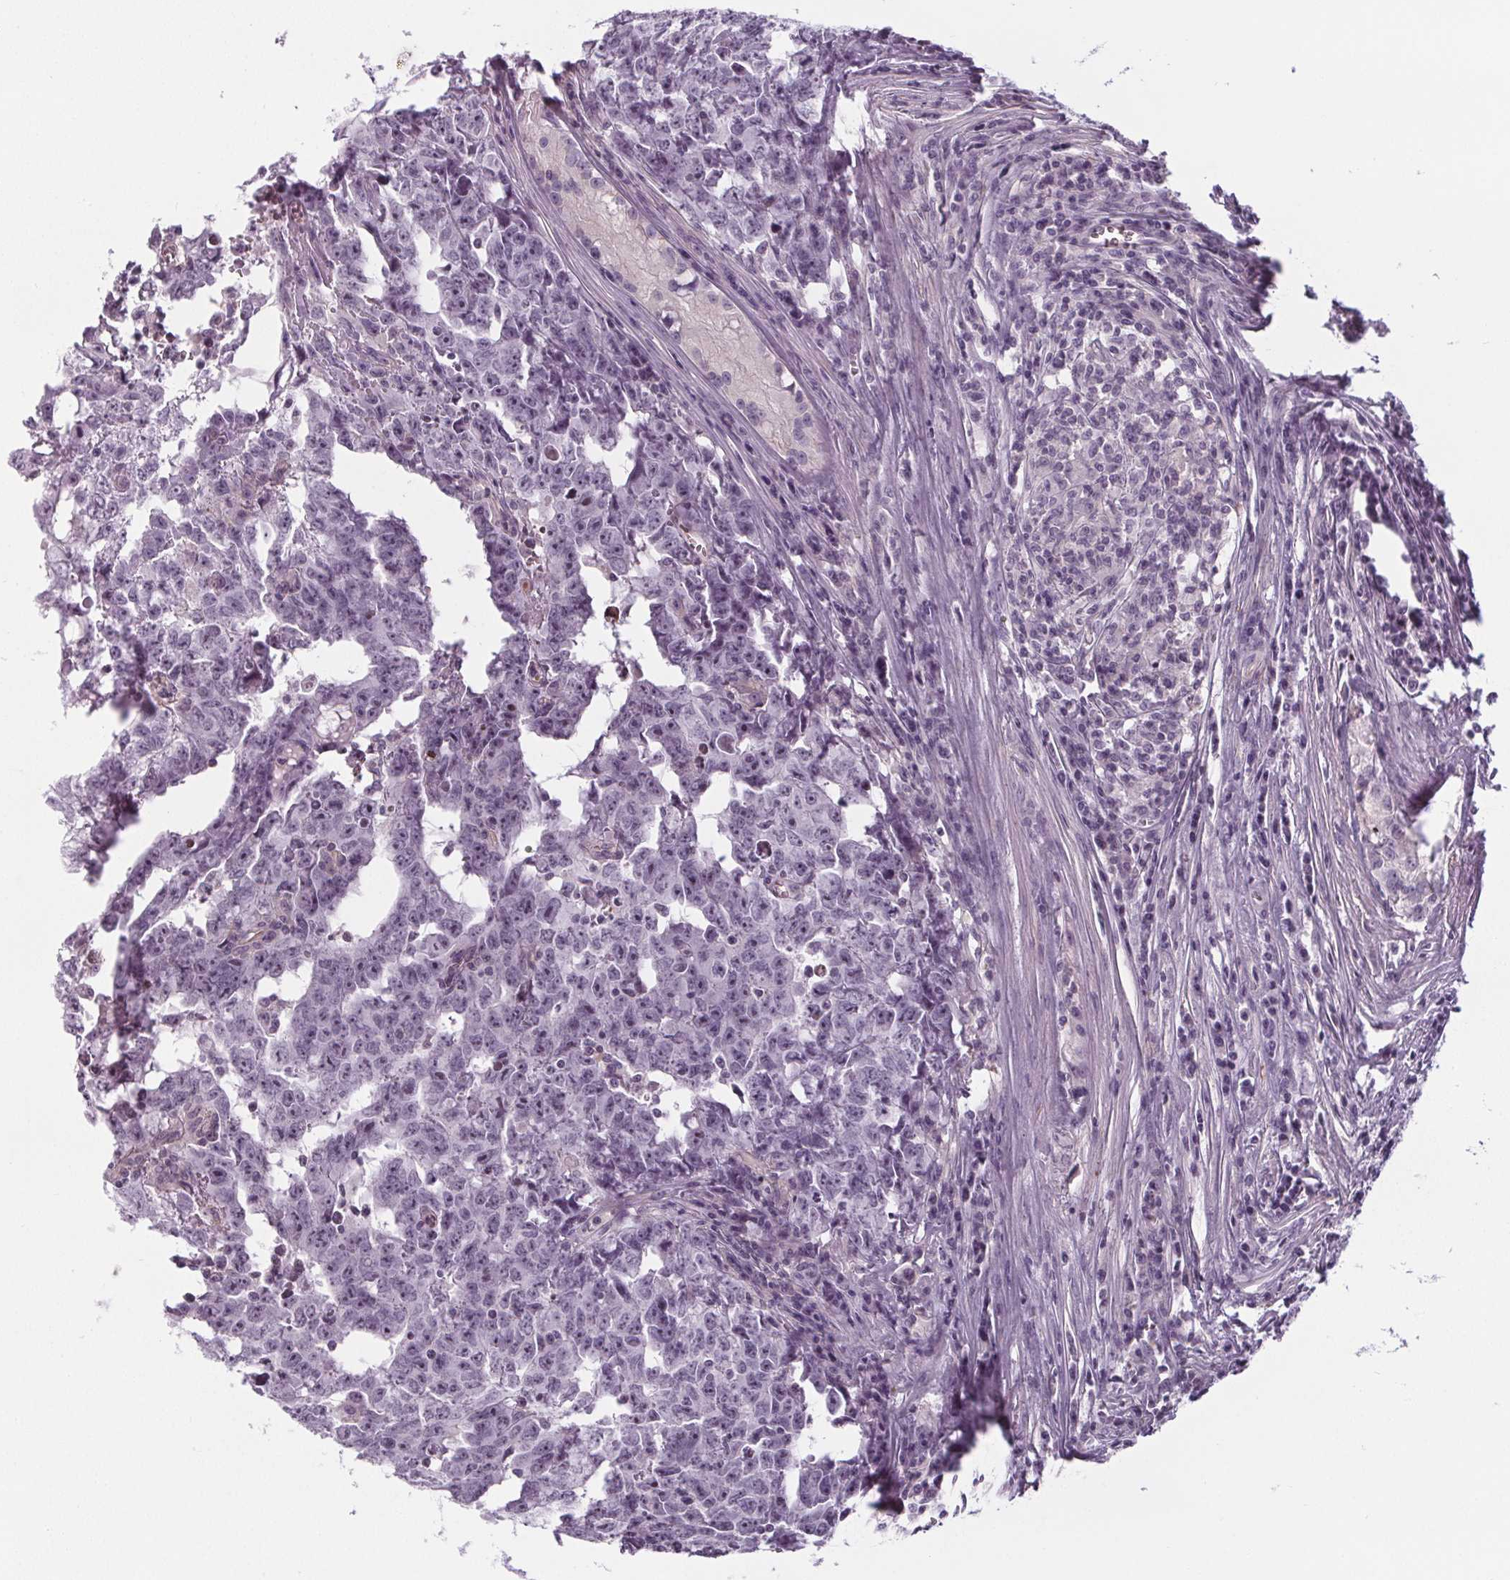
{"staining": {"intensity": "weak", "quantity": "25%-75%", "location": "nuclear"}, "tissue": "testis cancer", "cell_type": "Tumor cells", "image_type": "cancer", "snomed": [{"axis": "morphology", "description": "Carcinoma, Embryonal, NOS"}, {"axis": "topography", "description": "Testis"}], "caption": "Immunohistochemical staining of human testis cancer (embryonal carcinoma) exhibits weak nuclear protein positivity in about 25%-75% of tumor cells. (DAB IHC with brightfield microscopy, high magnification).", "gene": "NOLC1", "patient": {"sex": "male", "age": 22}}